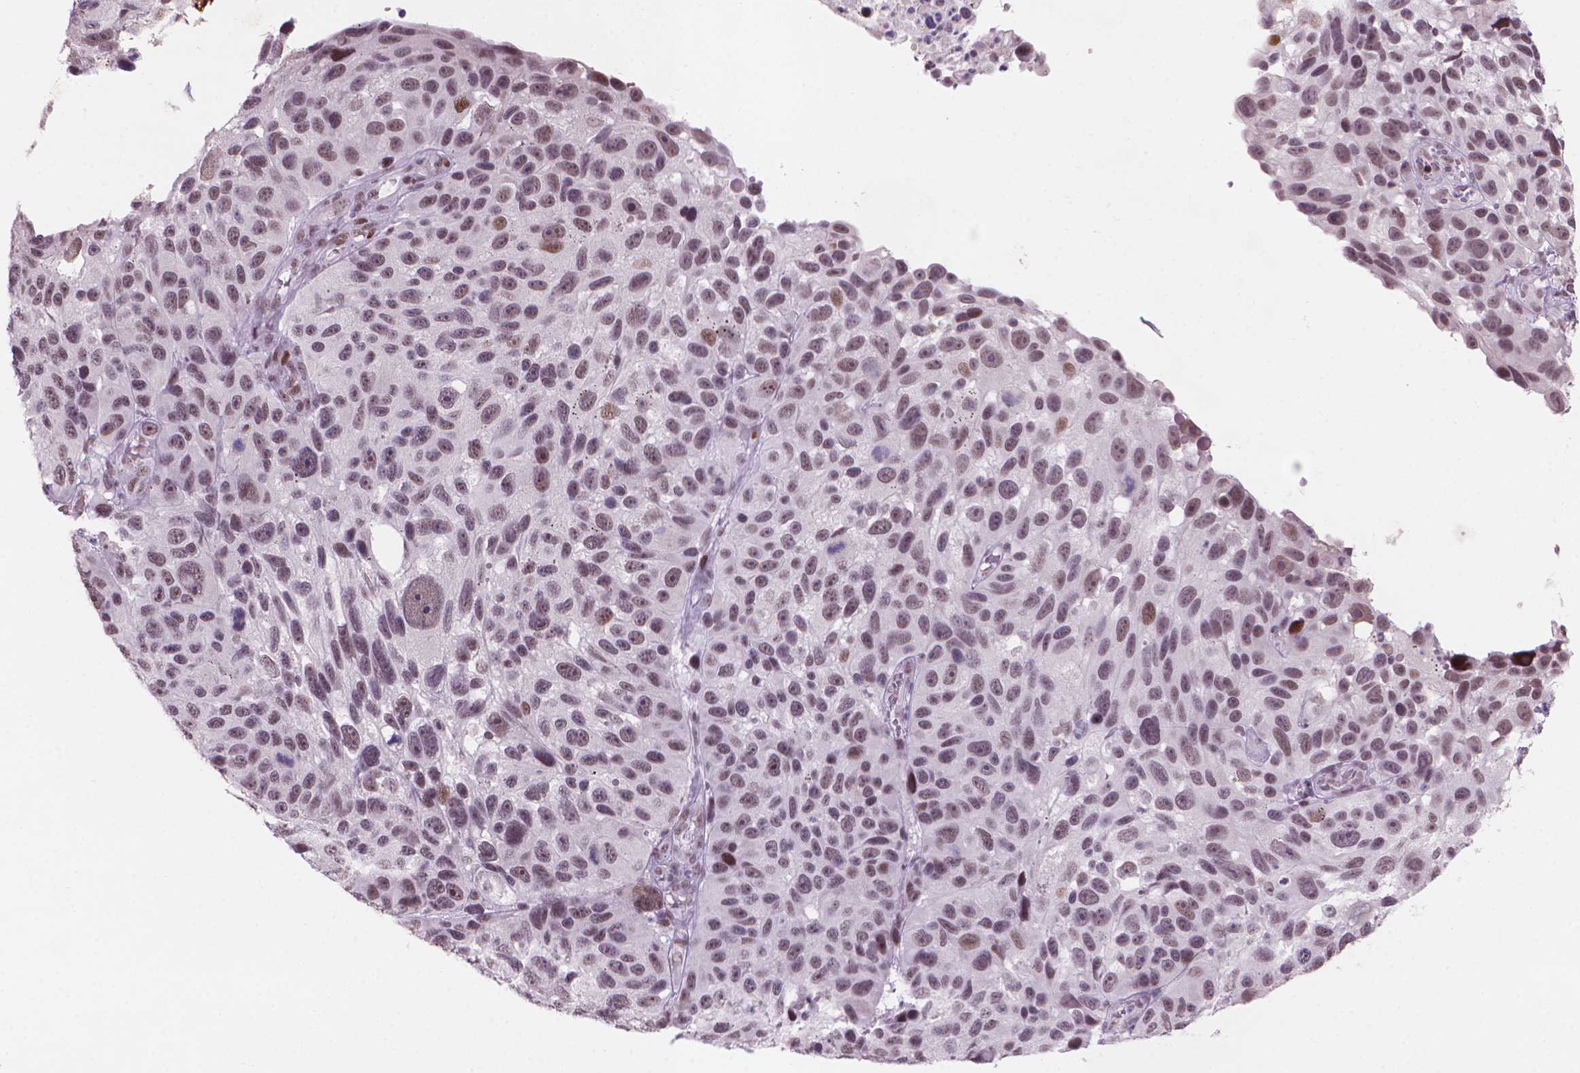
{"staining": {"intensity": "moderate", "quantity": "<25%", "location": "nuclear"}, "tissue": "melanoma", "cell_type": "Tumor cells", "image_type": "cancer", "snomed": [{"axis": "morphology", "description": "Malignant melanoma, NOS"}, {"axis": "topography", "description": "Skin"}], "caption": "Human melanoma stained for a protein (brown) shows moderate nuclear positive expression in approximately <25% of tumor cells.", "gene": "HES7", "patient": {"sex": "male", "age": 53}}